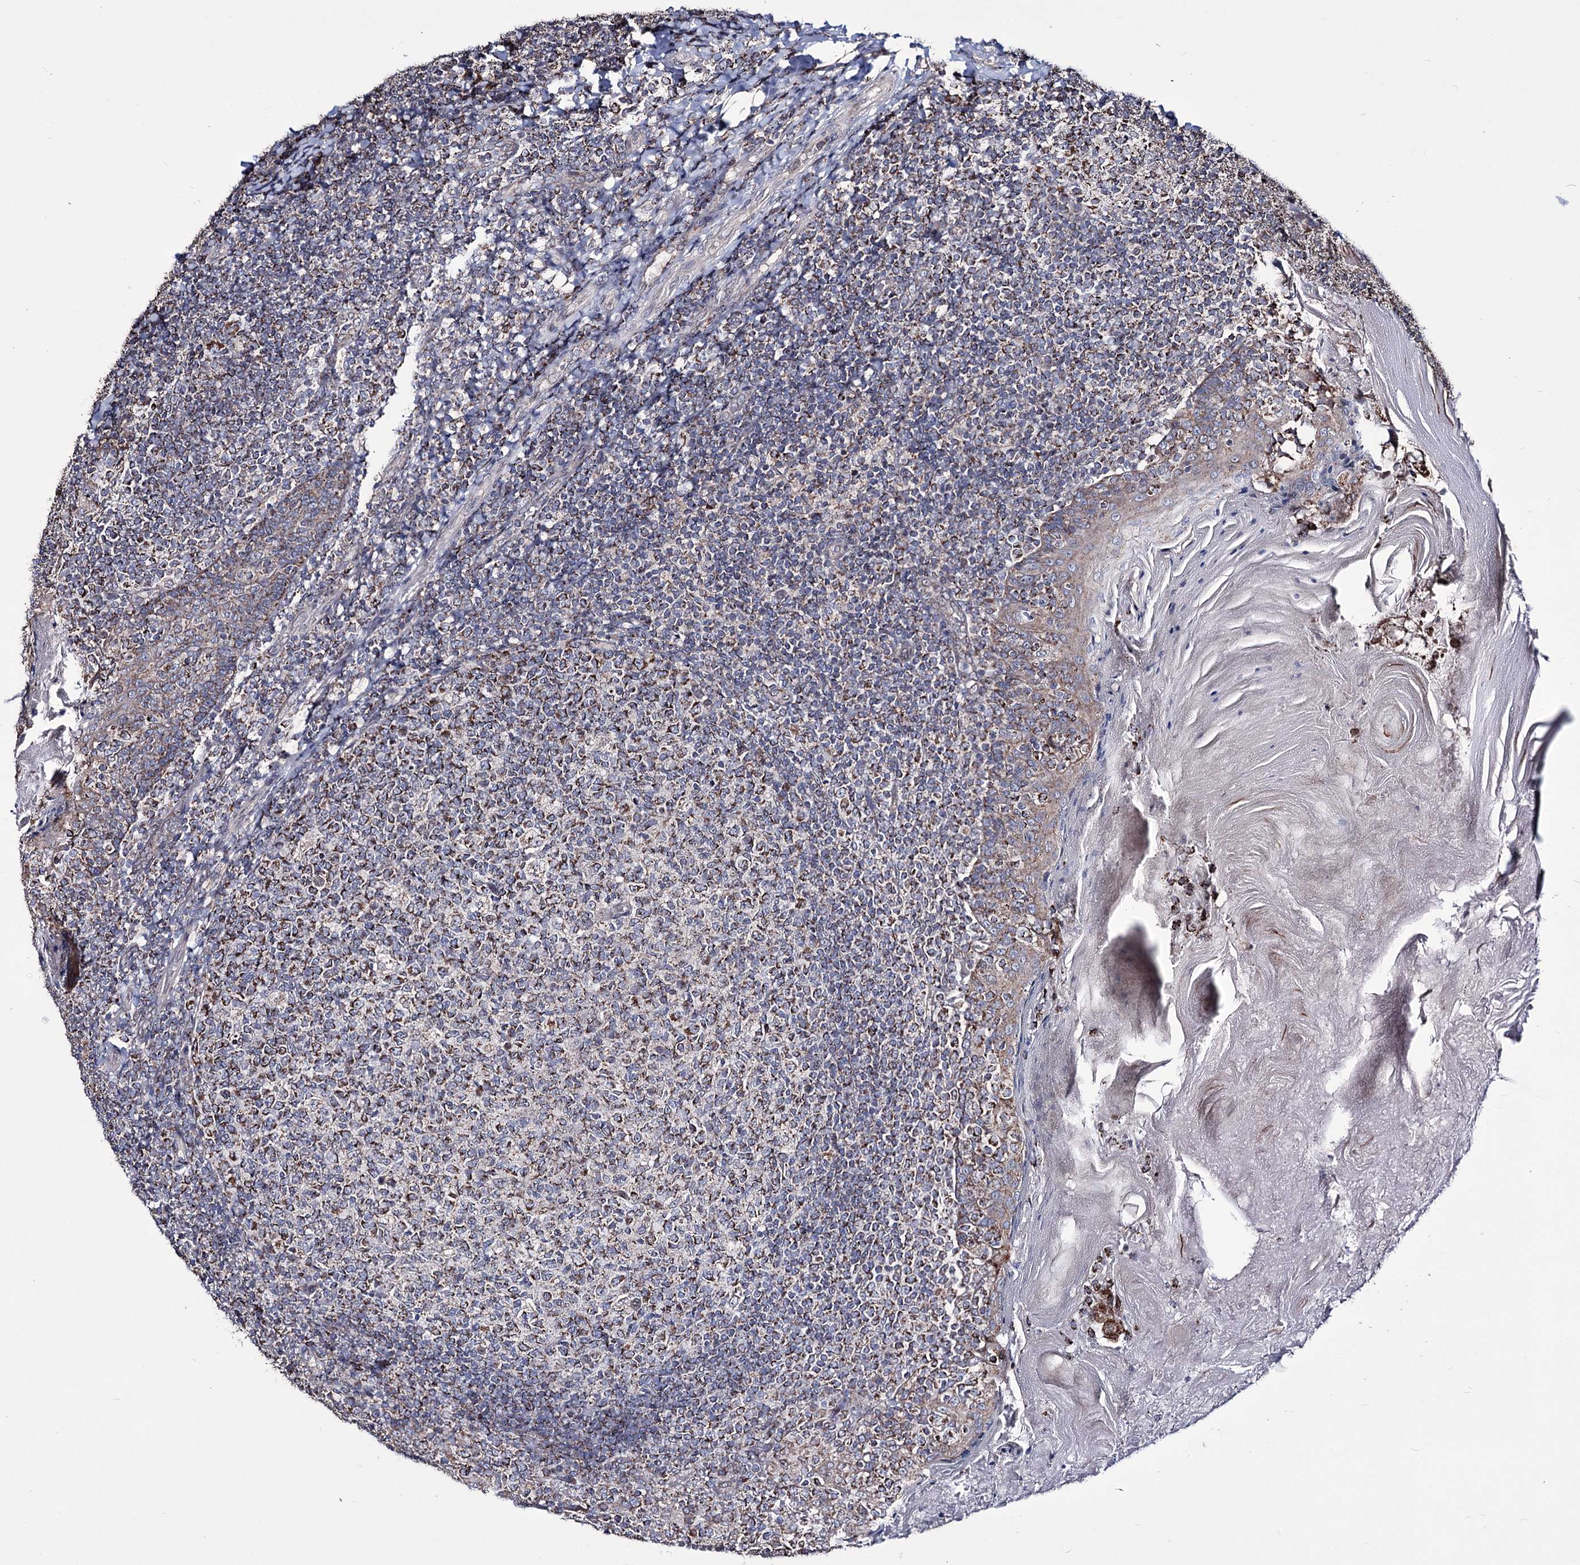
{"staining": {"intensity": "moderate", "quantity": "25%-75%", "location": "cytoplasmic/membranous"}, "tissue": "tonsil", "cell_type": "Germinal center cells", "image_type": "normal", "snomed": [{"axis": "morphology", "description": "Normal tissue, NOS"}, {"axis": "topography", "description": "Tonsil"}], "caption": "A brown stain labels moderate cytoplasmic/membranous expression of a protein in germinal center cells of unremarkable tonsil. (DAB IHC, brown staining for protein, blue staining for nuclei).", "gene": "CREB3L4", "patient": {"sex": "female", "age": 19}}